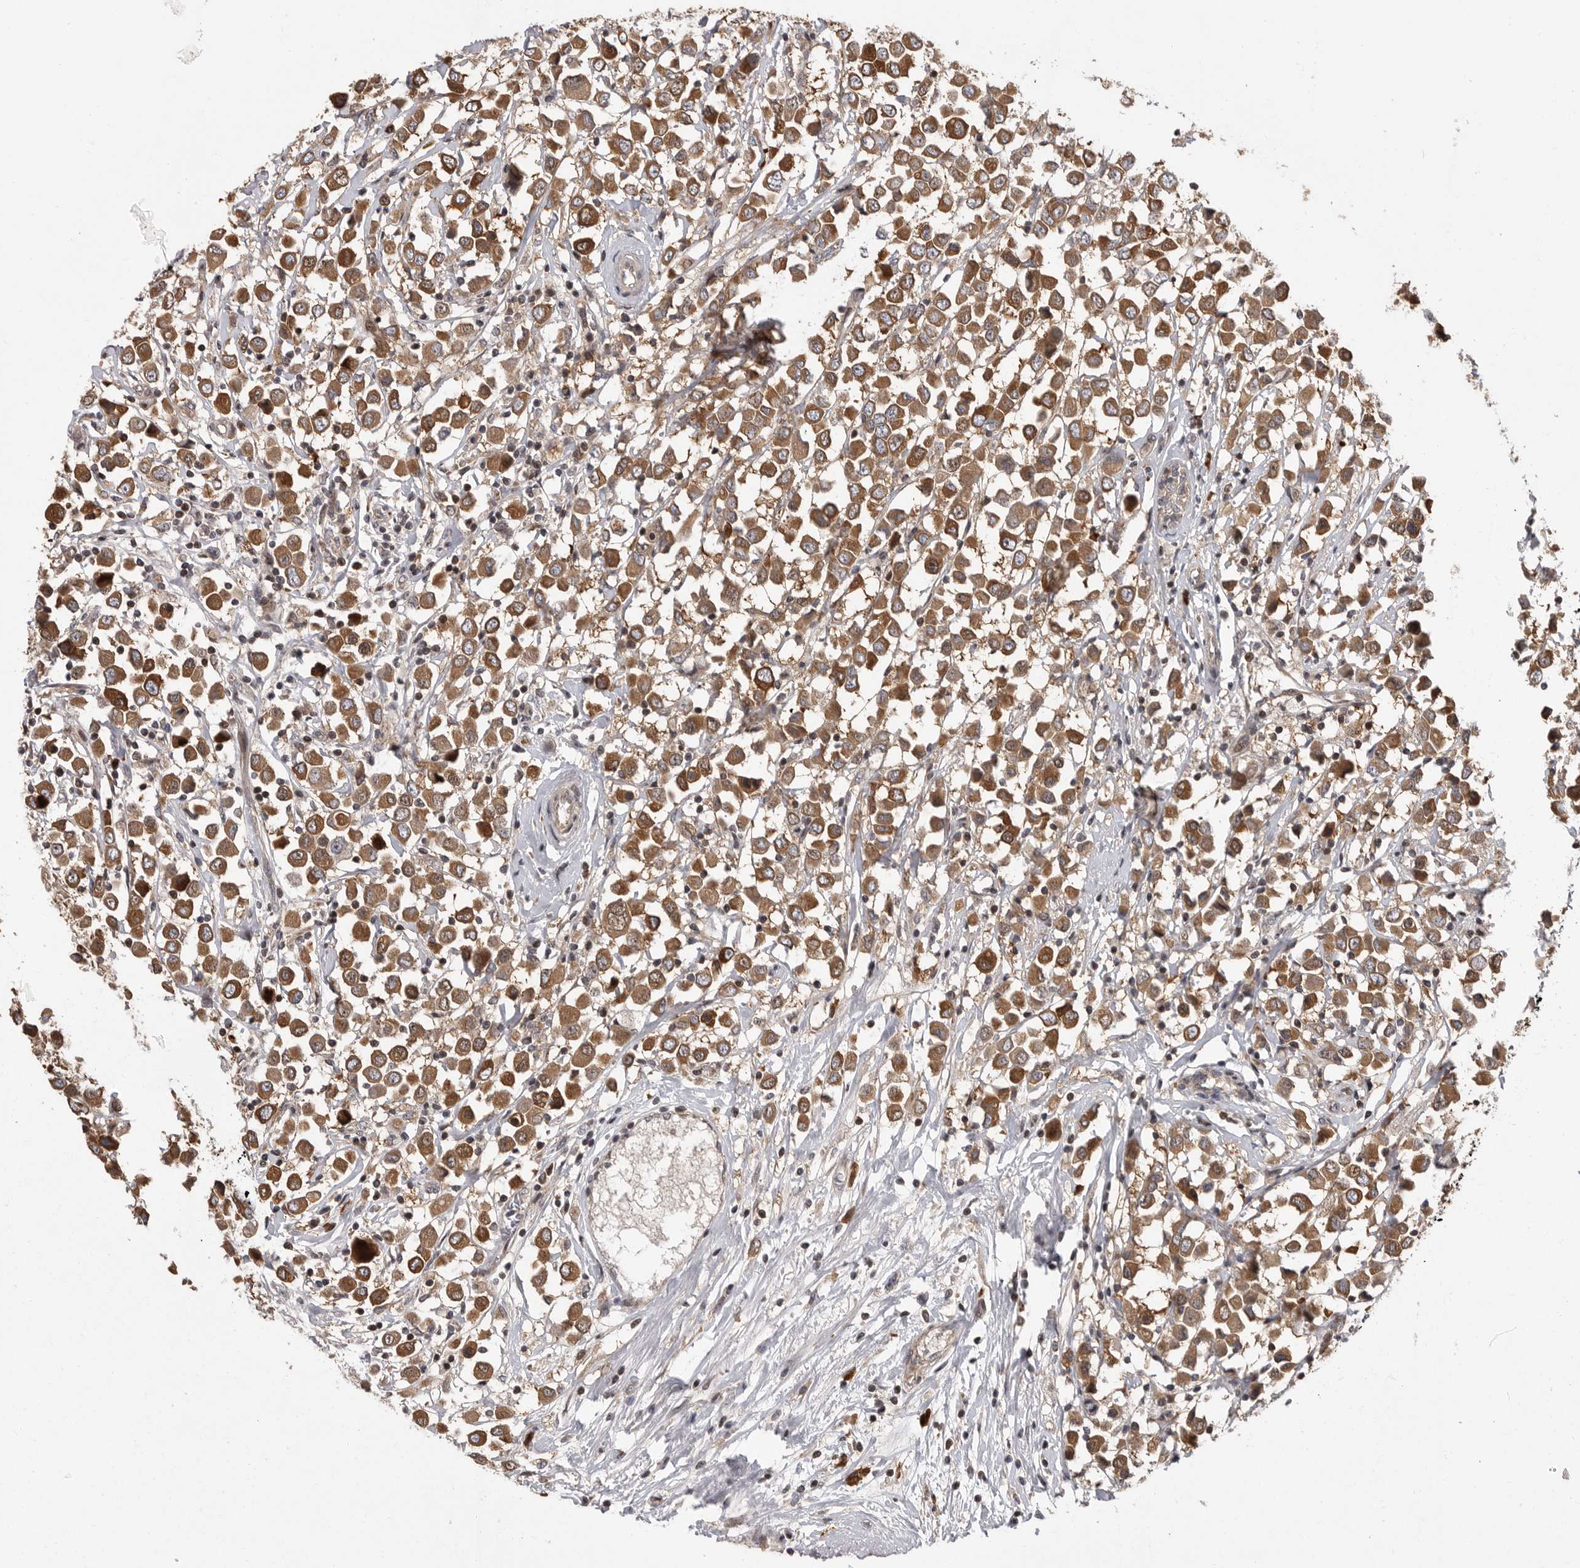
{"staining": {"intensity": "moderate", "quantity": ">75%", "location": "cytoplasmic/membranous"}, "tissue": "breast cancer", "cell_type": "Tumor cells", "image_type": "cancer", "snomed": [{"axis": "morphology", "description": "Duct carcinoma"}, {"axis": "topography", "description": "Breast"}], "caption": "Immunohistochemical staining of breast infiltrating ductal carcinoma demonstrates medium levels of moderate cytoplasmic/membranous staining in about >75% of tumor cells.", "gene": "OXR1", "patient": {"sex": "female", "age": 61}}